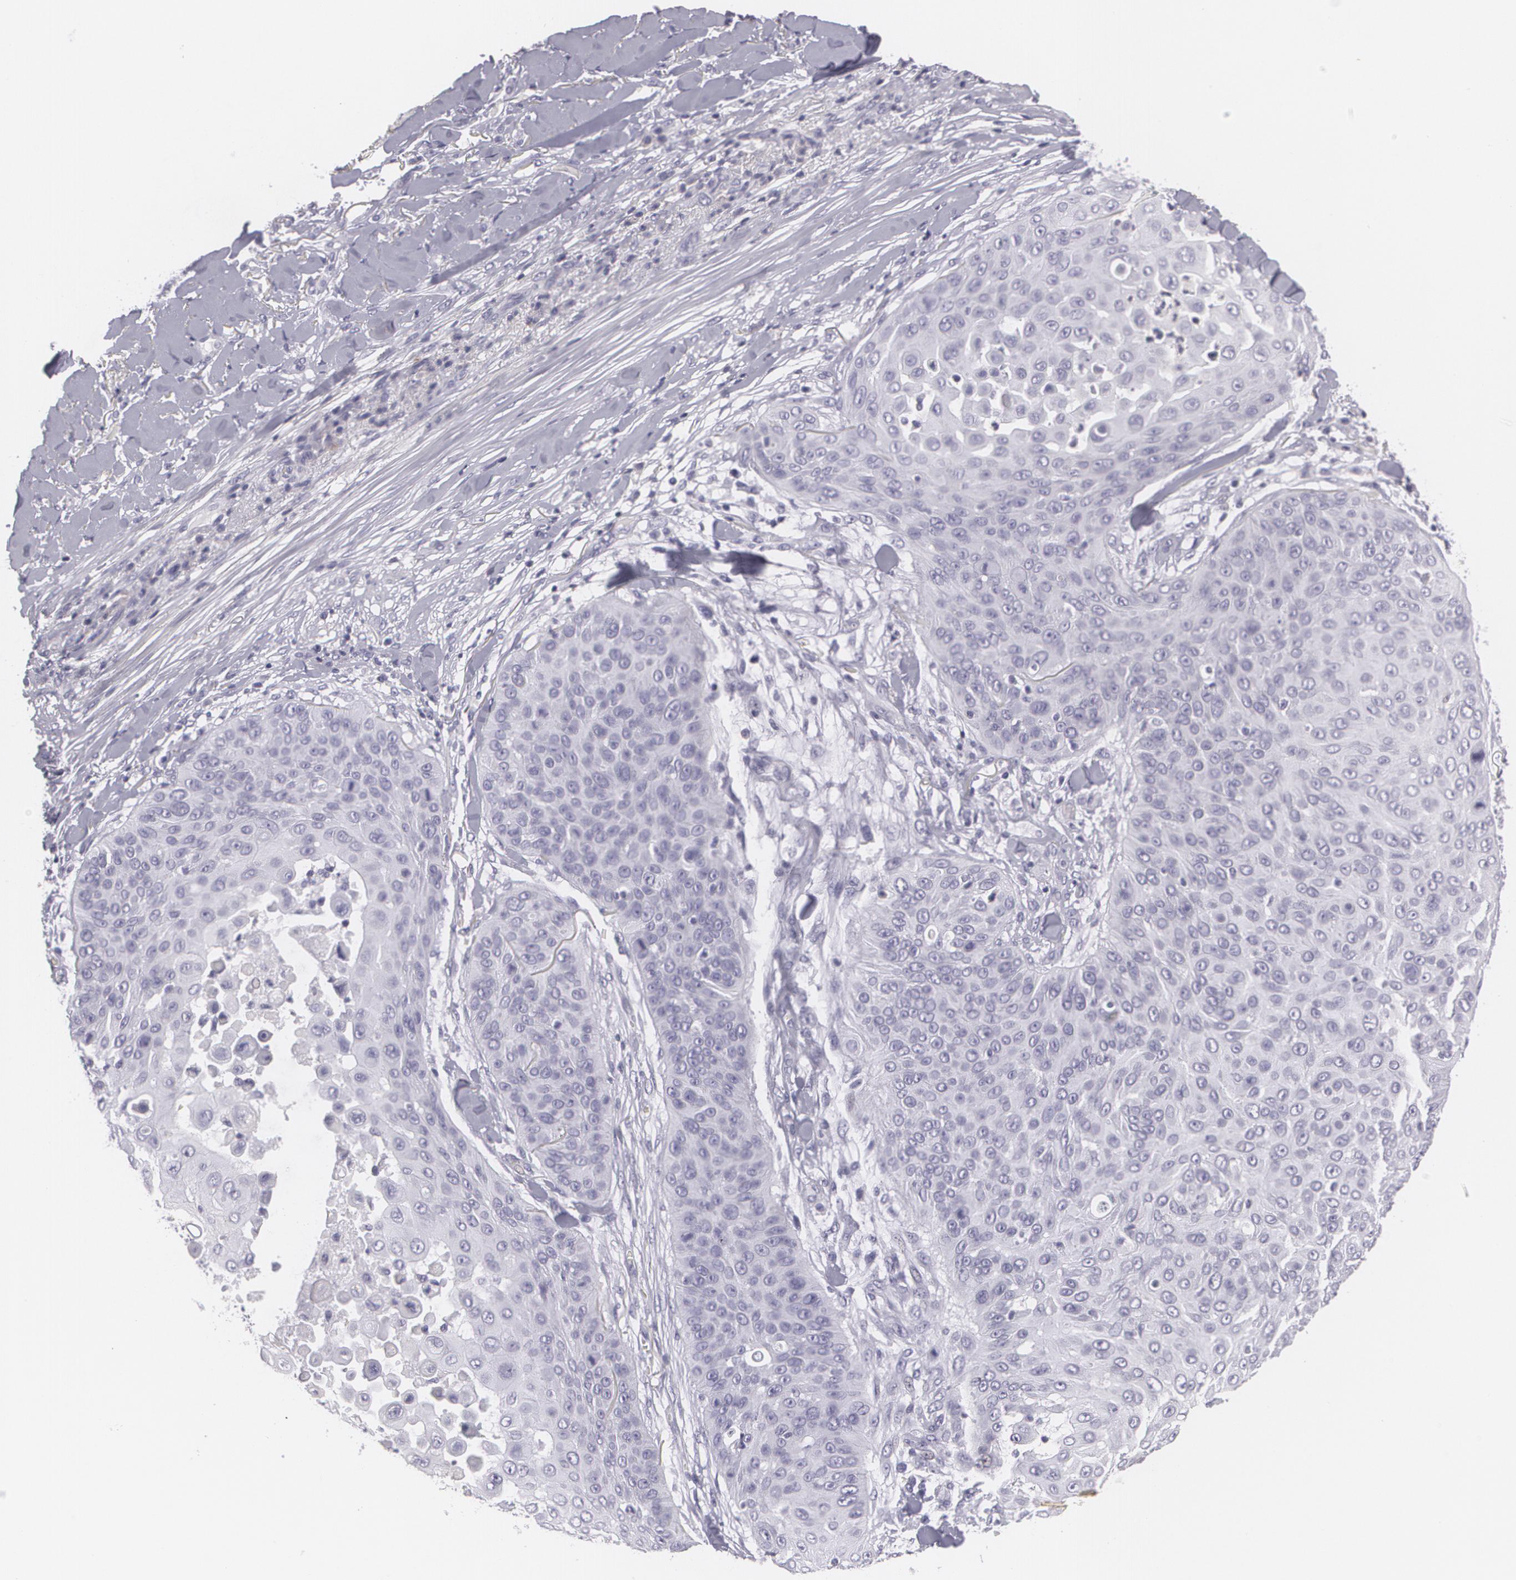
{"staining": {"intensity": "negative", "quantity": "none", "location": "none"}, "tissue": "skin cancer", "cell_type": "Tumor cells", "image_type": "cancer", "snomed": [{"axis": "morphology", "description": "Squamous cell carcinoma, NOS"}, {"axis": "topography", "description": "Skin"}], "caption": "The immunohistochemistry (IHC) image has no significant expression in tumor cells of skin cancer (squamous cell carcinoma) tissue.", "gene": "MAP2", "patient": {"sex": "male", "age": 82}}